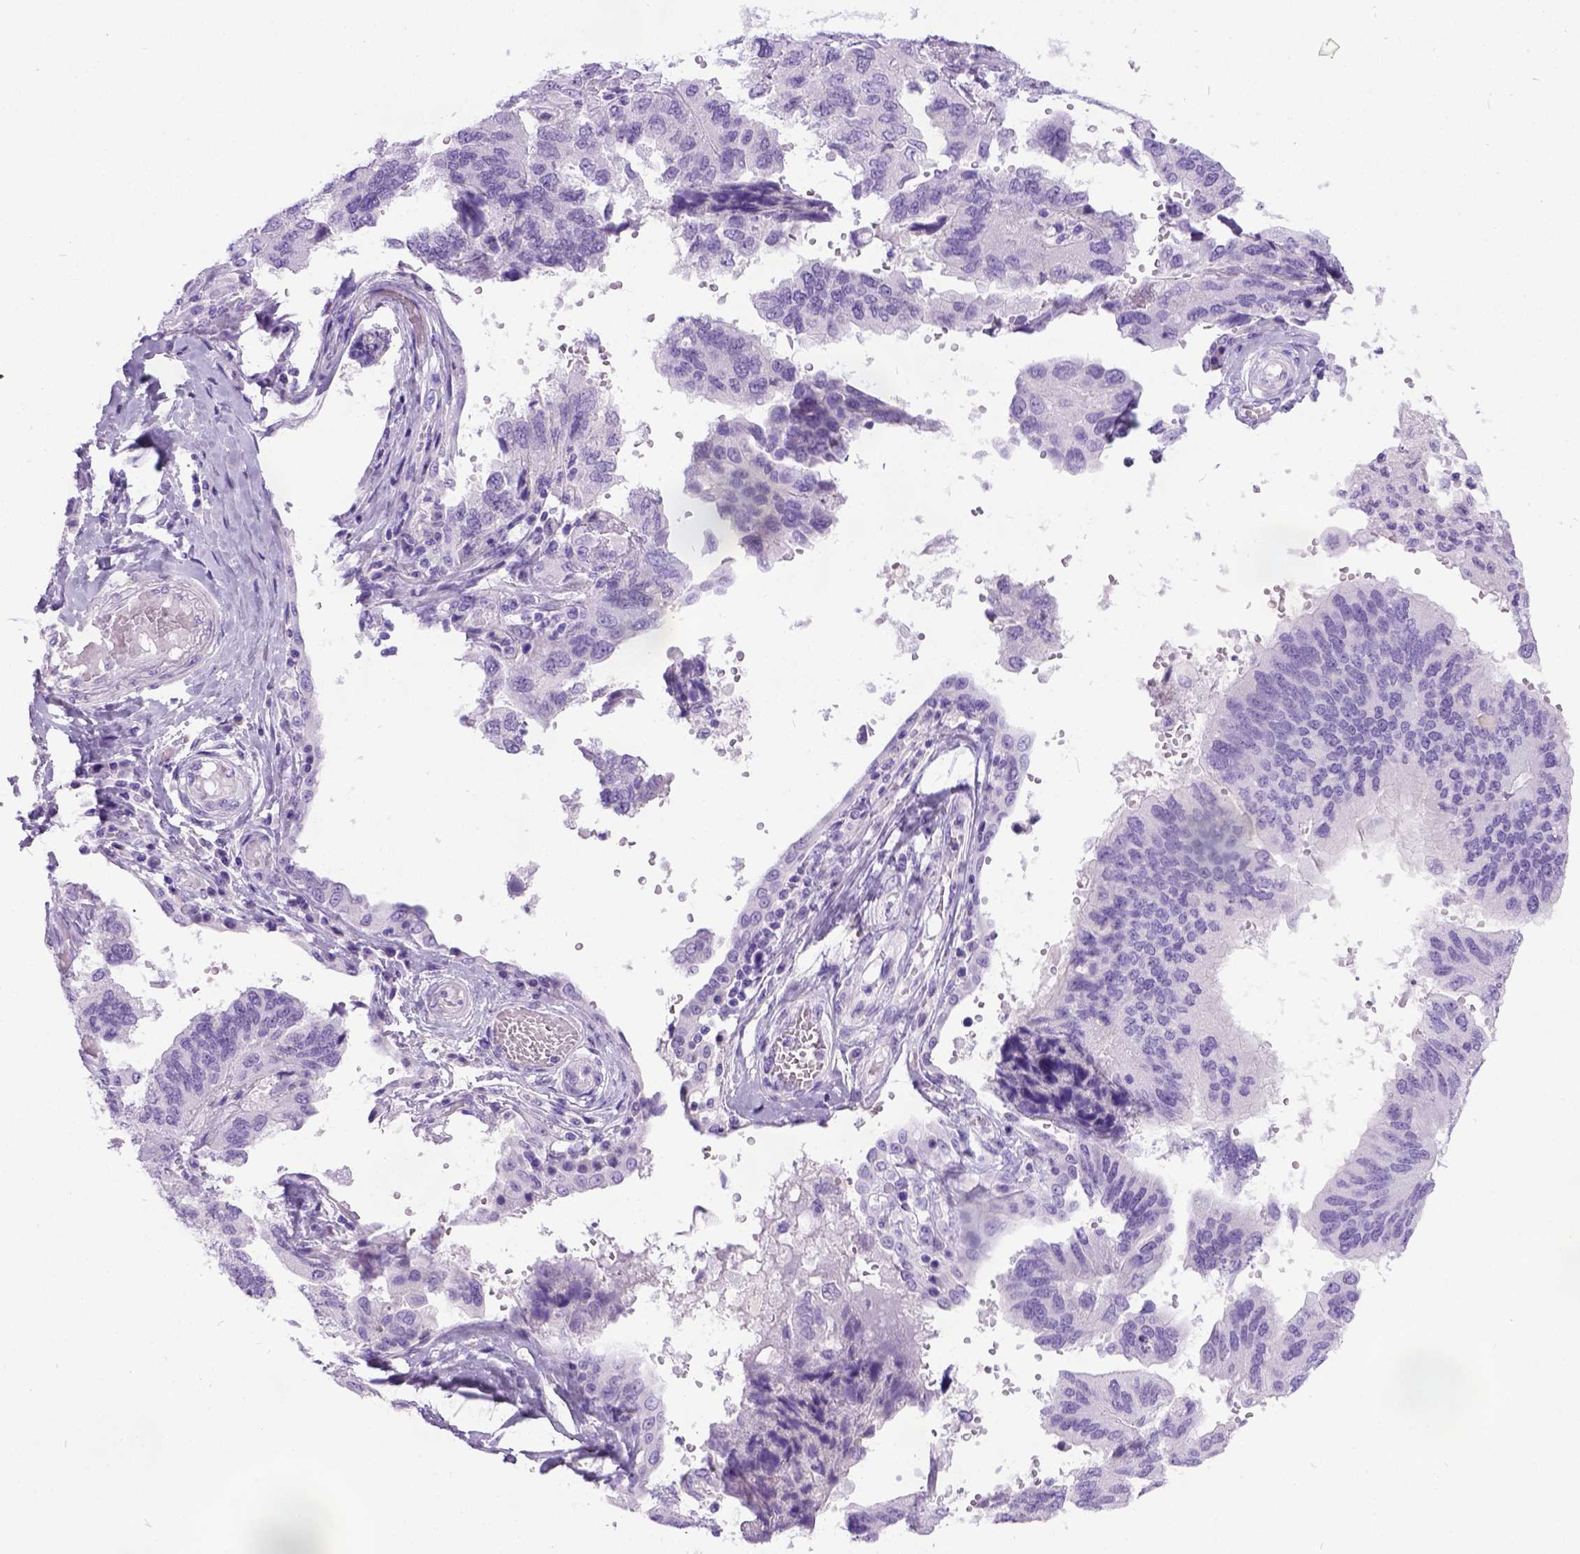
{"staining": {"intensity": "negative", "quantity": "none", "location": "none"}, "tissue": "ovarian cancer", "cell_type": "Tumor cells", "image_type": "cancer", "snomed": [{"axis": "morphology", "description": "Cystadenocarcinoma, serous, NOS"}, {"axis": "topography", "description": "Ovary"}], "caption": "Tumor cells are negative for brown protein staining in ovarian cancer.", "gene": "IGF2", "patient": {"sex": "female", "age": 79}}